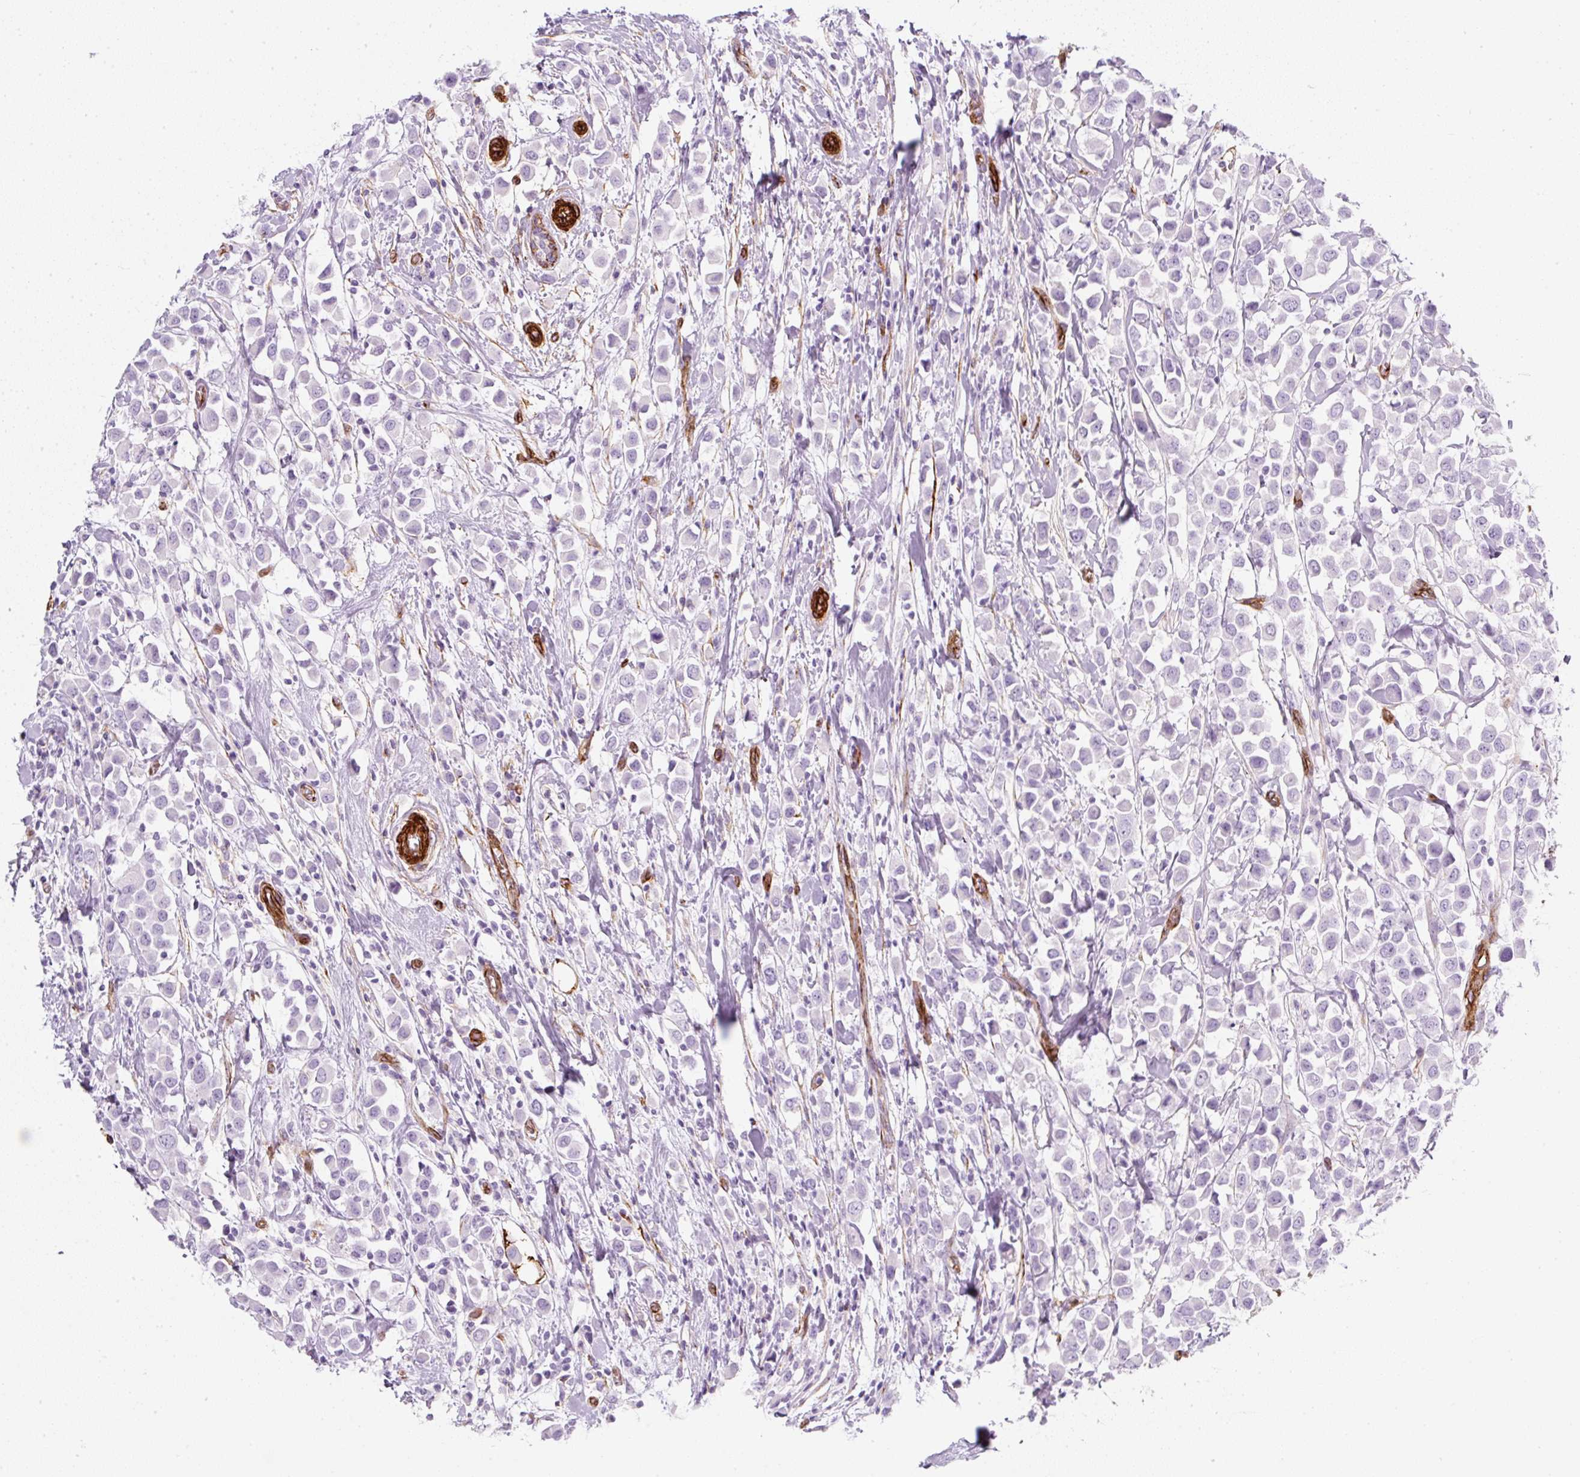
{"staining": {"intensity": "negative", "quantity": "none", "location": "none"}, "tissue": "breast cancer", "cell_type": "Tumor cells", "image_type": "cancer", "snomed": [{"axis": "morphology", "description": "Duct carcinoma"}, {"axis": "topography", "description": "Breast"}], "caption": "The immunohistochemistry (IHC) micrograph has no significant staining in tumor cells of breast invasive ductal carcinoma tissue.", "gene": "CAVIN3", "patient": {"sex": "female", "age": 61}}